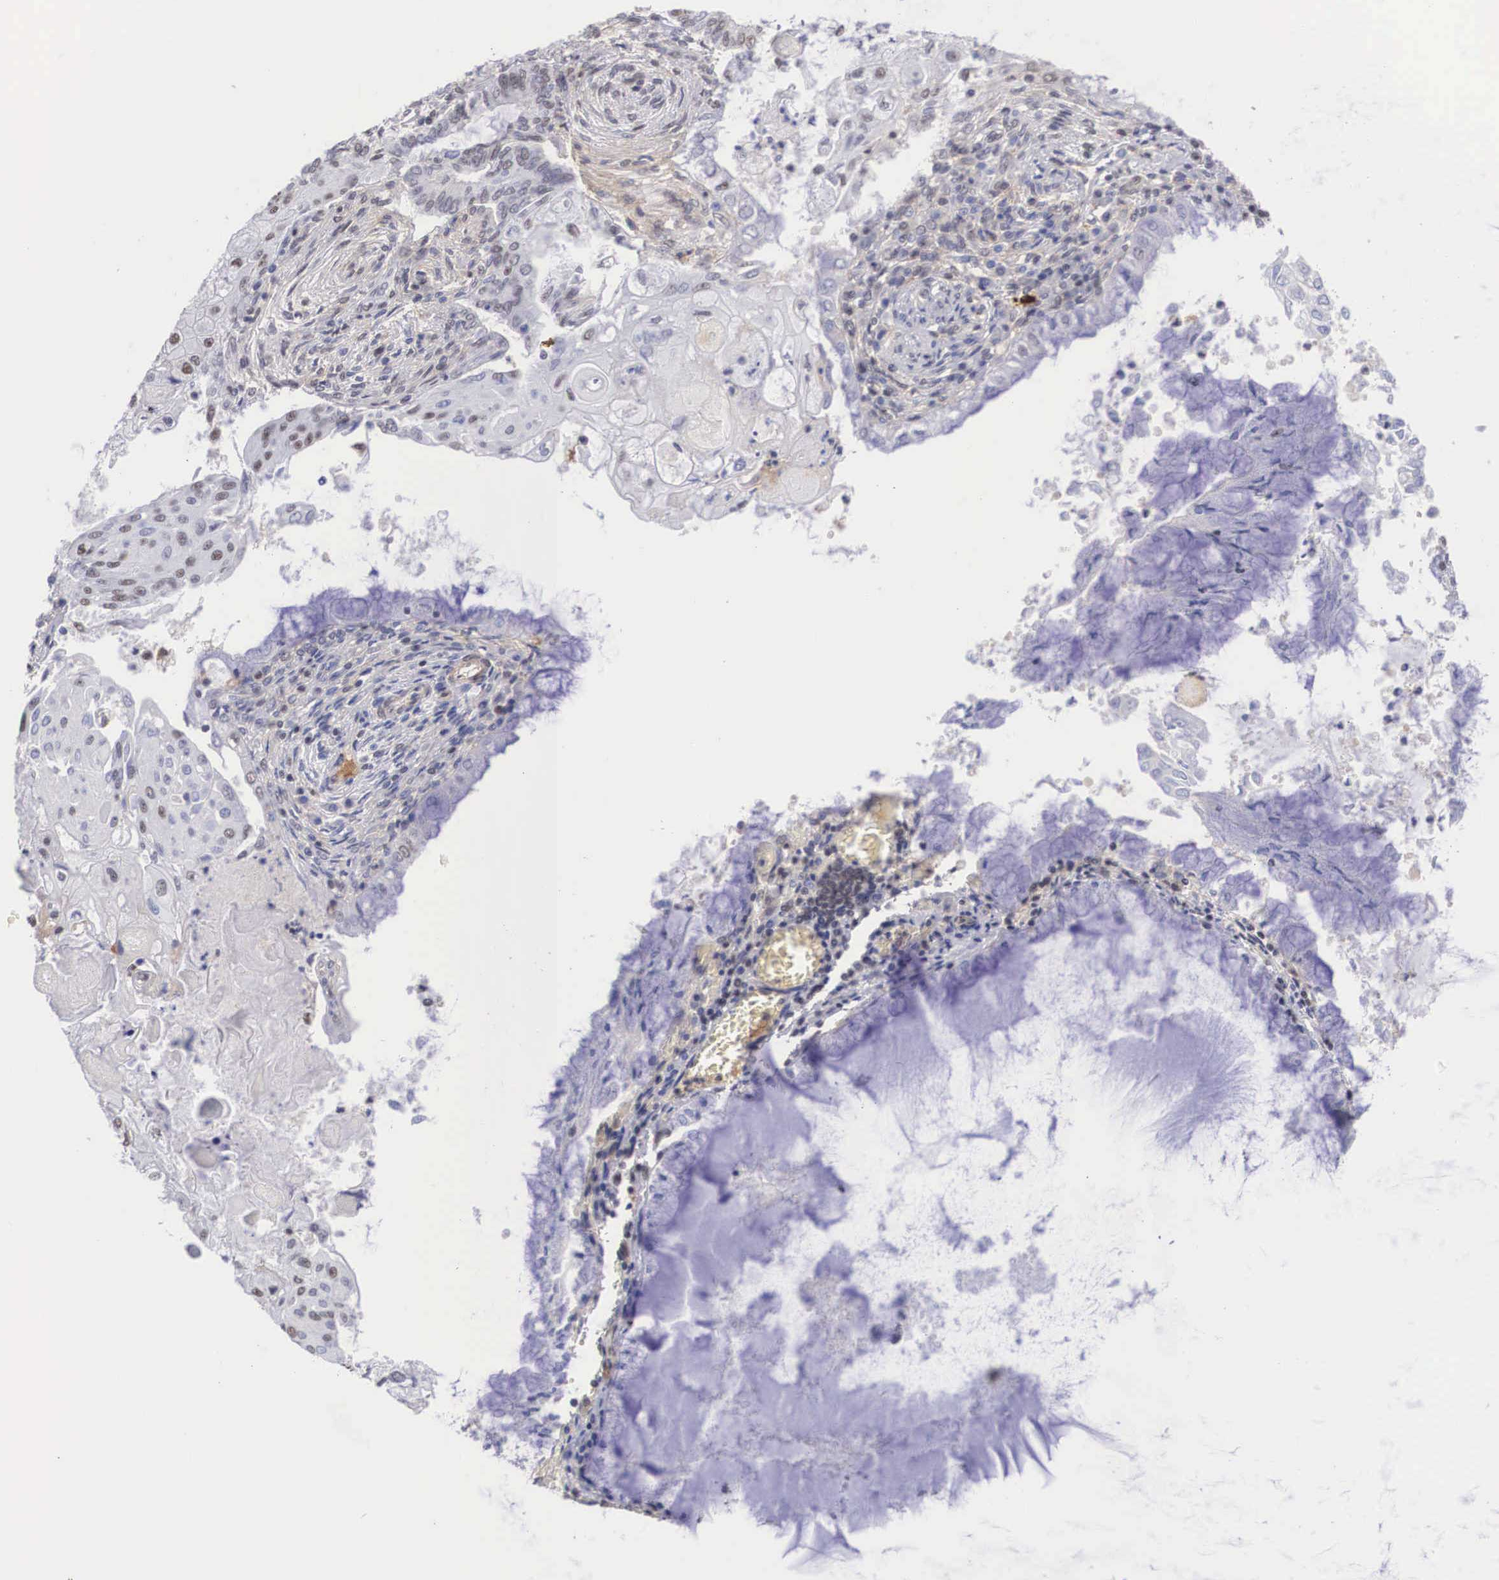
{"staining": {"intensity": "negative", "quantity": "none", "location": "none"}, "tissue": "endometrial cancer", "cell_type": "Tumor cells", "image_type": "cancer", "snomed": [{"axis": "morphology", "description": "Adenocarcinoma, NOS"}, {"axis": "topography", "description": "Endometrium"}], "caption": "Tumor cells show no significant positivity in endometrial cancer (adenocarcinoma). Nuclei are stained in blue.", "gene": "NR4A2", "patient": {"sex": "female", "age": 79}}